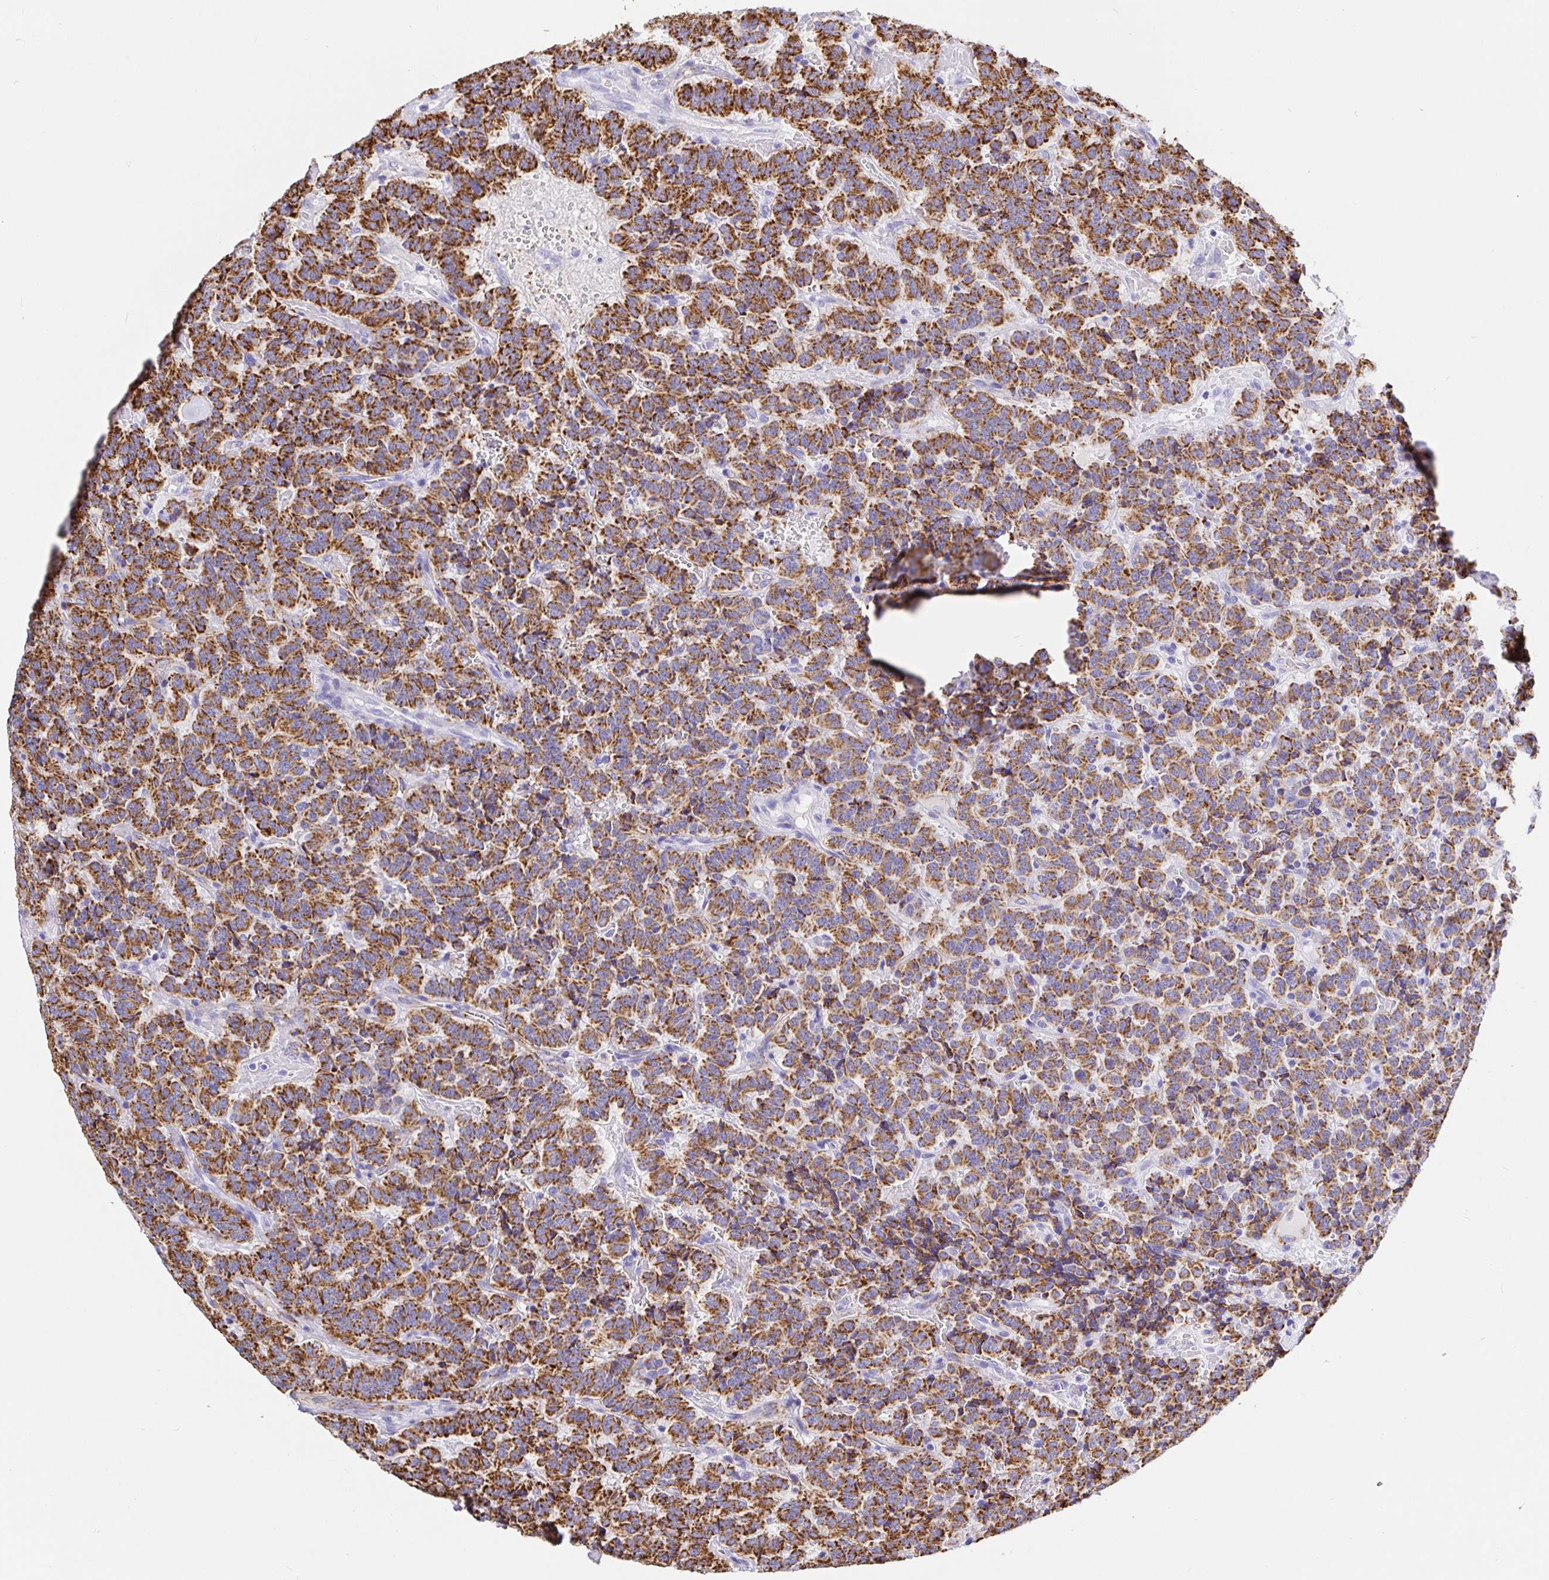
{"staining": {"intensity": "strong", "quantity": ">75%", "location": "cytoplasmic/membranous"}, "tissue": "carcinoid", "cell_type": "Tumor cells", "image_type": "cancer", "snomed": [{"axis": "morphology", "description": "Carcinoid, malignant, NOS"}, {"axis": "topography", "description": "Pancreas"}], "caption": "Immunohistochemical staining of human carcinoid reveals high levels of strong cytoplasmic/membranous expression in about >75% of tumor cells.", "gene": "MAOA", "patient": {"sex": "male", "age": 36}}